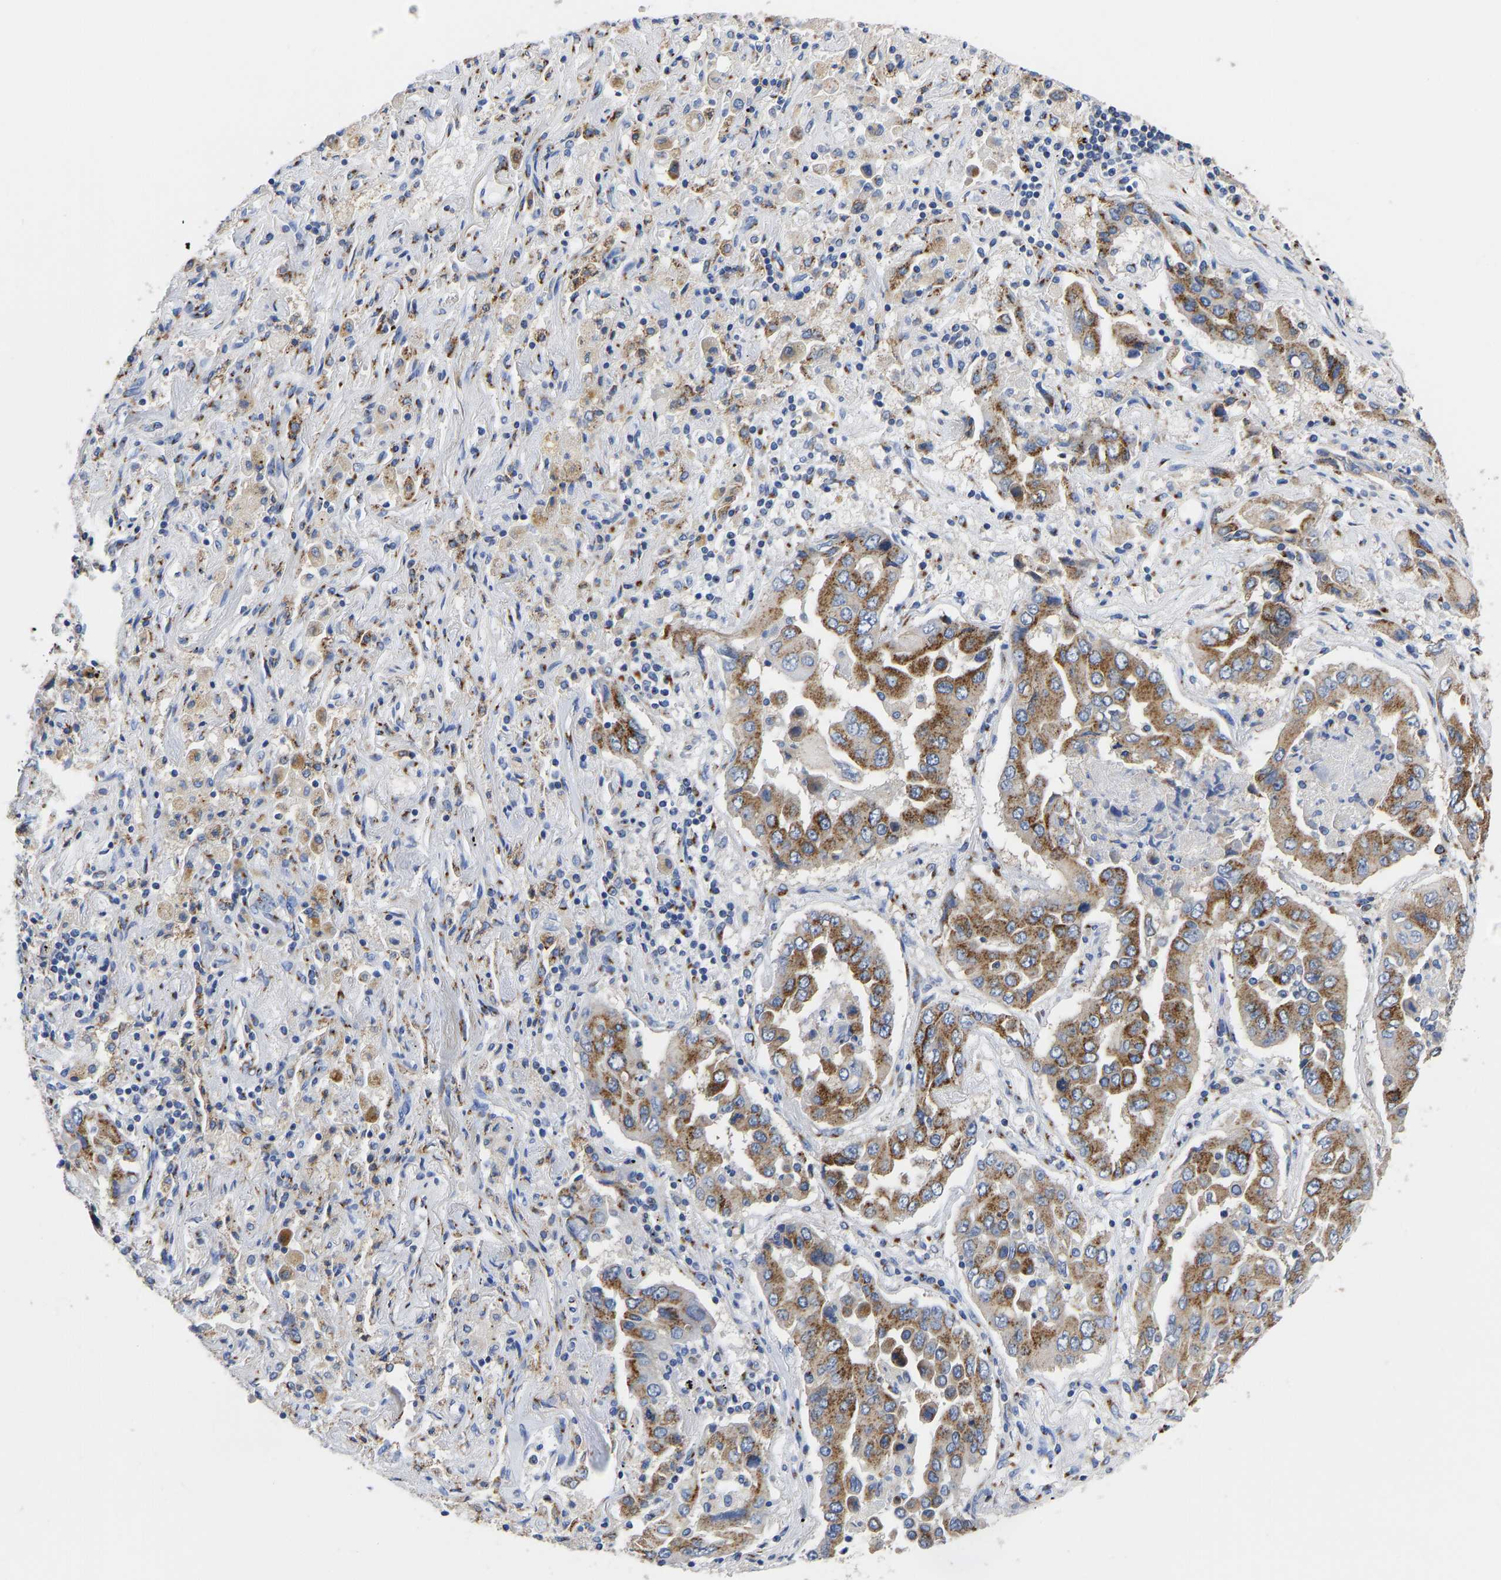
{"staining": {"intensity": "moderate", "quantity": ">75%", "location": "cytoplasmic/membranous"}, "tissue": "lung cancer", "cell_type": "Tumor cells", "image_type": "cancer", "snomed": [{"axis": "morphology", "description": "Adenocarcinoma, NOS"}, {"axis": "topography", "description": "Lung"}], "caption": "Immunohistochemical staining of human lung cancer (adenocarcinoma) displays medium levels of moderate cytoplasmic/membranous positivity in about >75% of tumor cells. (IHC, brightfield microscopy, high magnification).", "gene": "TMEM87A", "patient": {"sex": "female", "age": 65}}